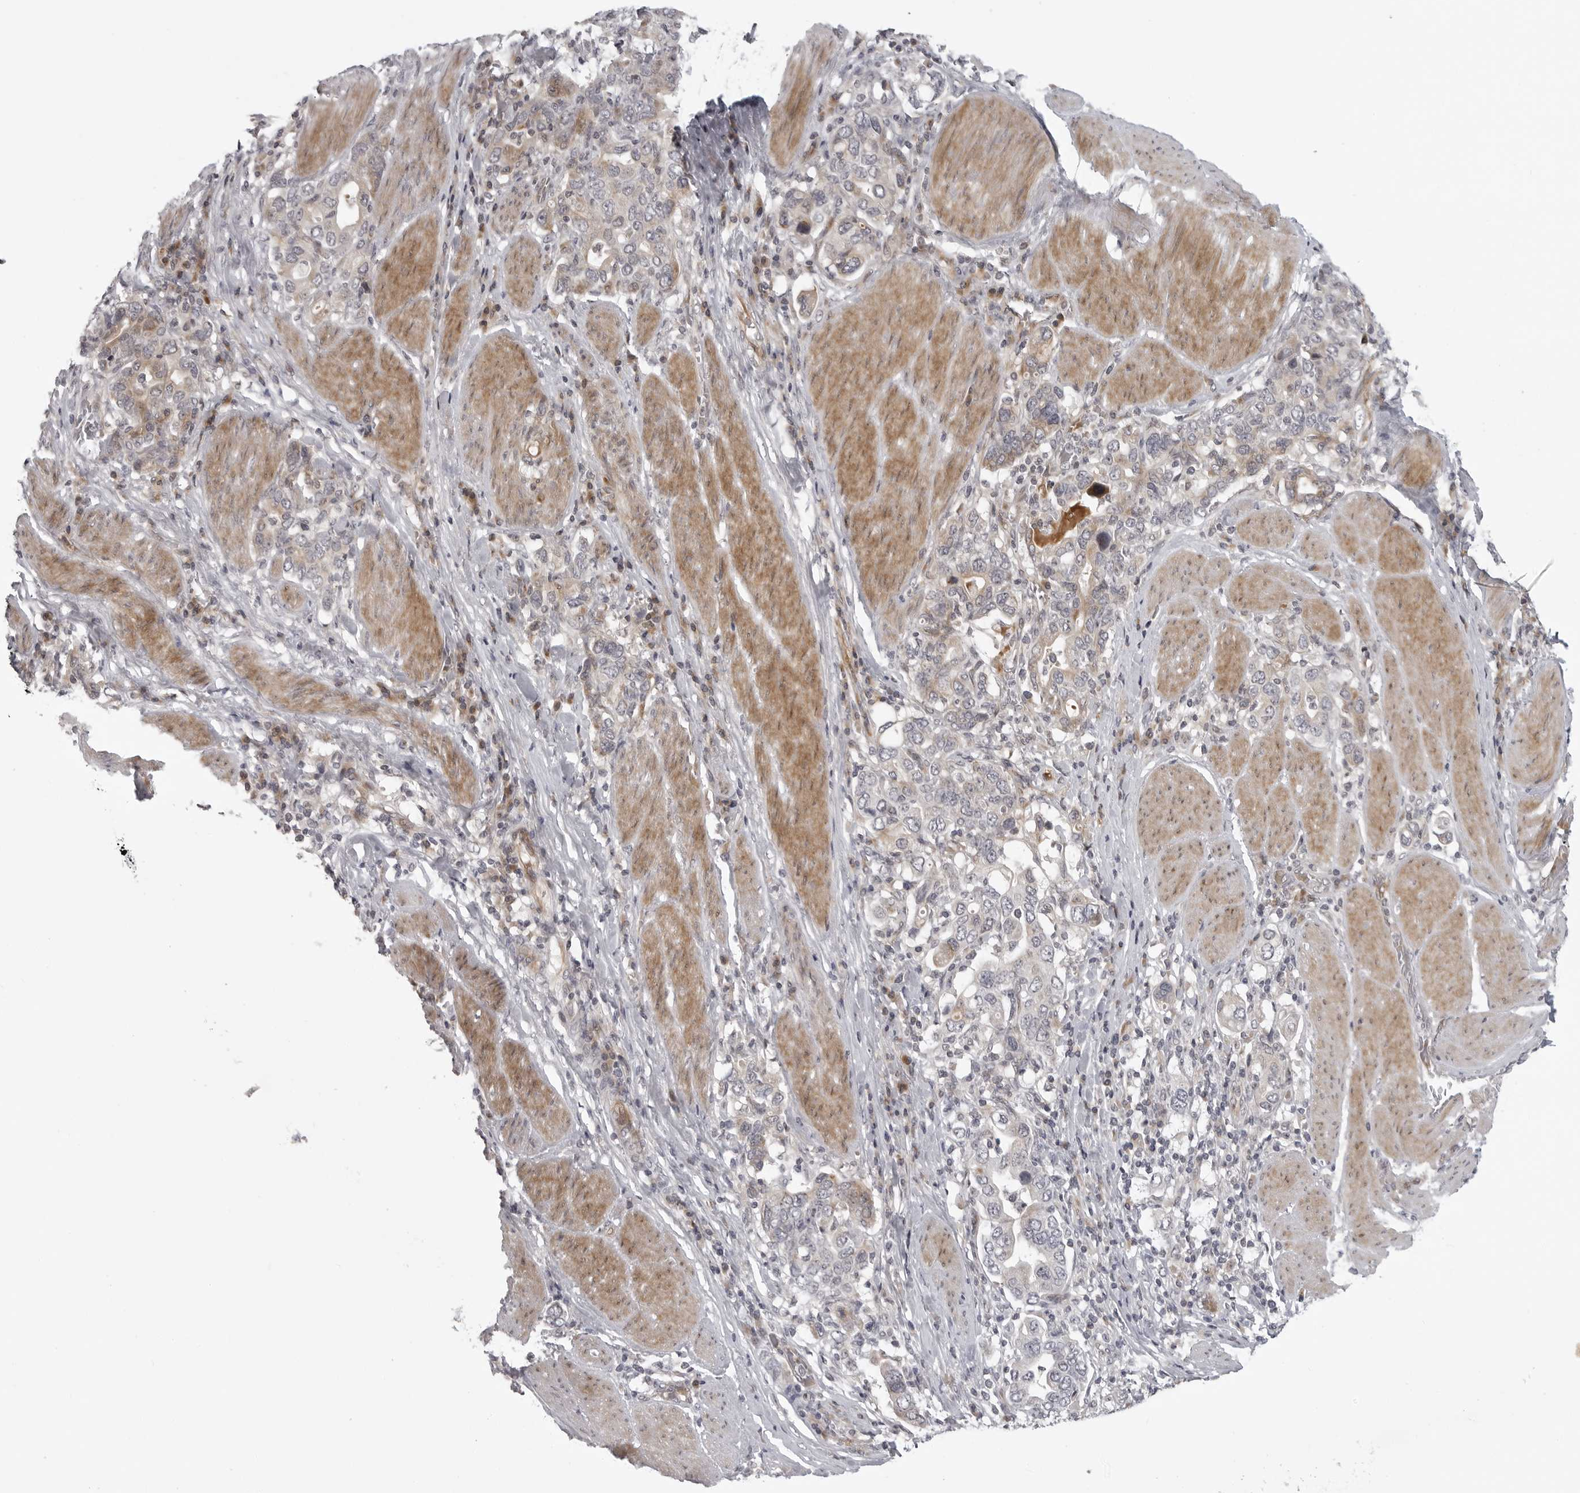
{"staining": {"intensity": "moderate", "quantity": "25%-75%", "location": "cytoplasmic/membranous"}, "tissue": "stomach cancer", "cell_type": "Tumor cells", "image_type": "cancer", "snomed": [{"axis": "morphology", "description": "Adenocarcinoma, NOS"}, {"axis": "topography", "description": "Stomach, upper"}], "caption": "A high-resolution image shows immunohistochemistry (IHC) staining of adenocarcinoma (stomach), which reveals moderate cytoplasmic/membranous positivity in about 25%-75% of tumor cells.", "gene": "CD300LD", "patient": {"sex": "male", "age": 62}}